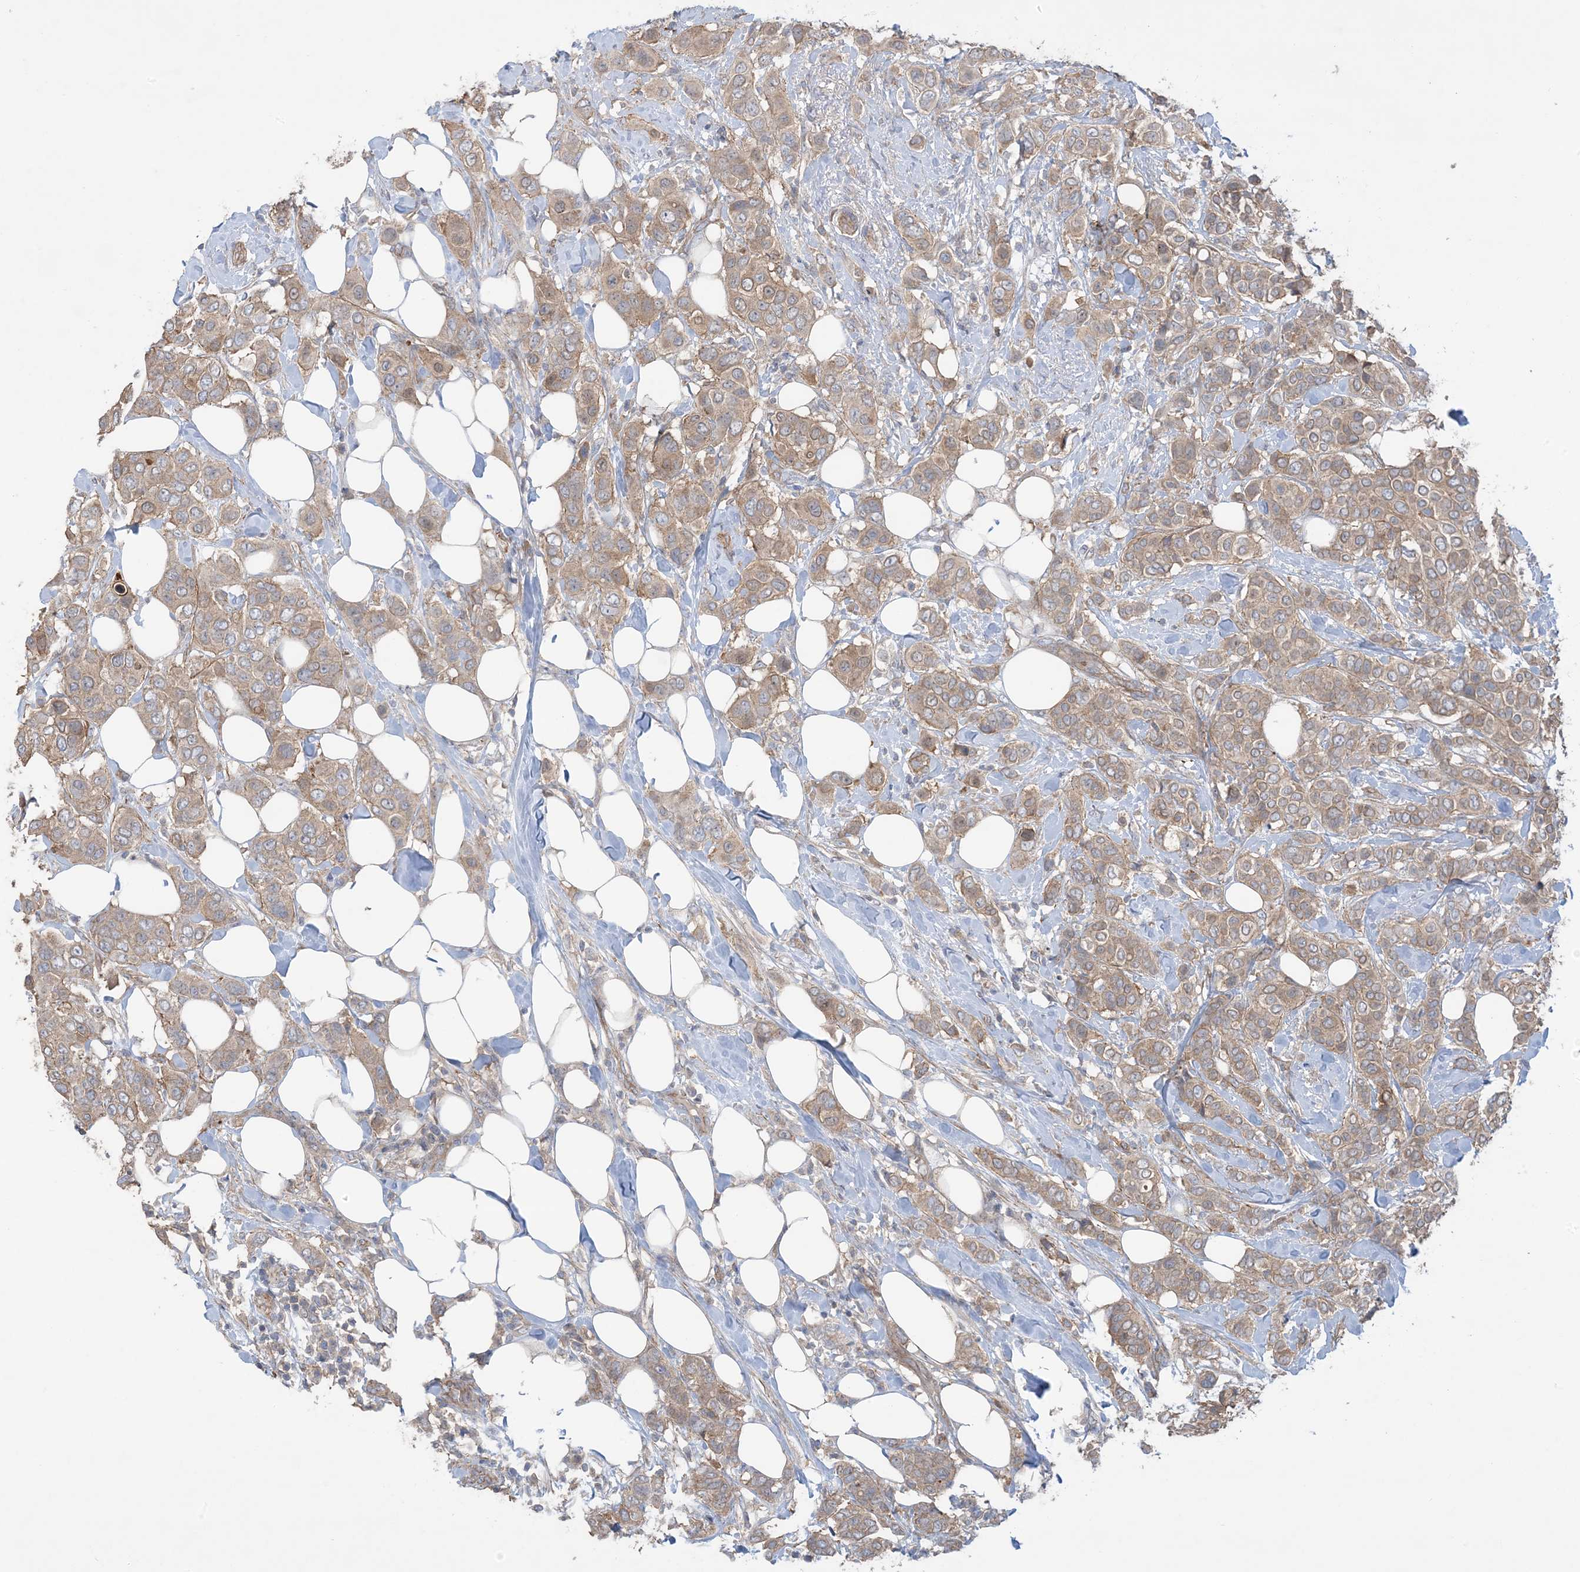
{"staining": {"intensity": "moderate", "quantity": ">75%", "location": "cytoplasmic/membranous"}, "tissue": "breast cancer", "cell_type": "Tumor cells", "image_type": "cancer", "snomed": [{"axis": "morphology", "description": "Lobular carcinoma"}, {"axis": "topography", "description": "Breast"}], "caption": "Protein staining of breast lobular carcinoma tissue shows moderate cytoplasmic/membranous staining in approximately >75% of tumor cells.", "gene": "CCNY", "patient": {"sex": "female", "age": 51}}